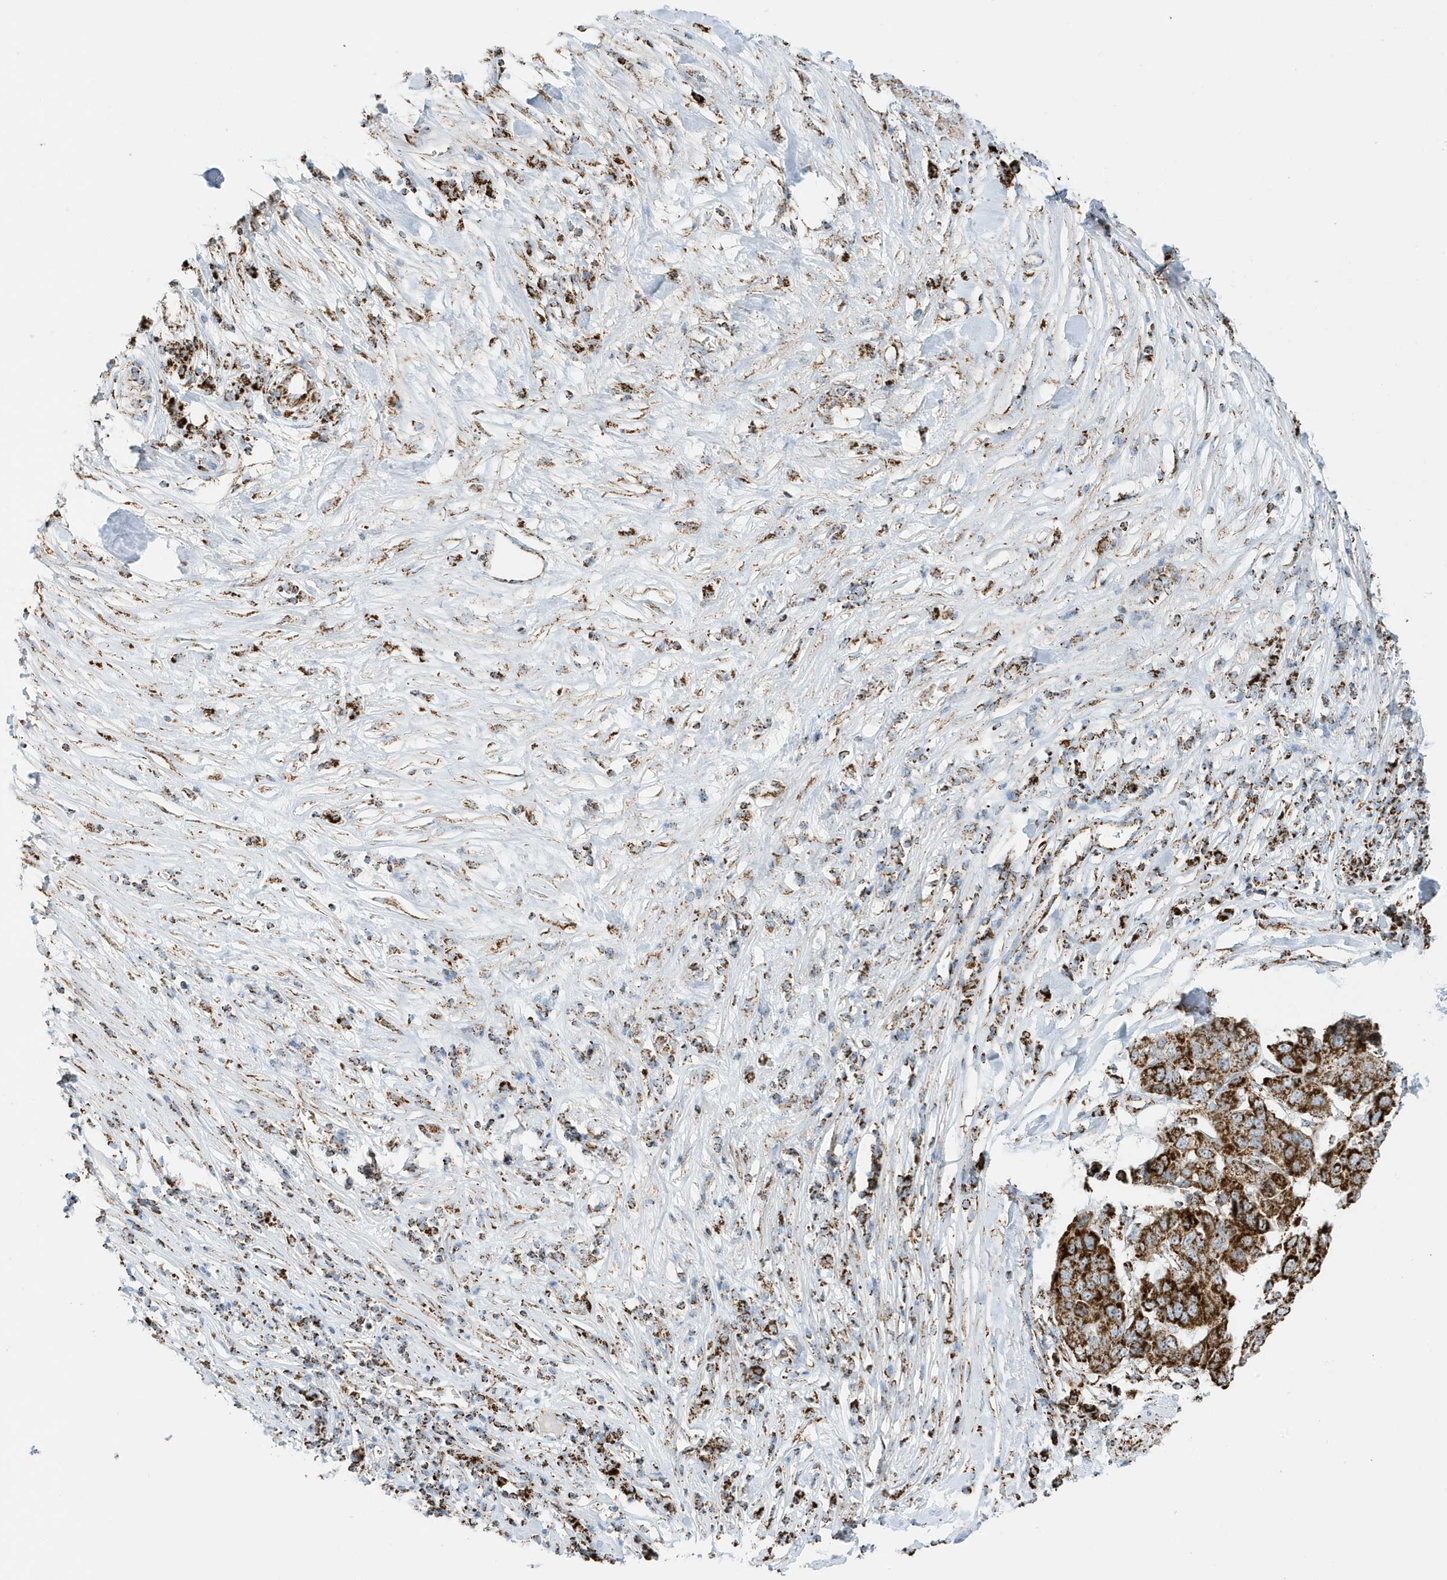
{"staining": {"intensity": "strong", "quantity": ">75%", "location": "cytoplasmic/membranous"}, "tissue": "pancreatic cancer", "cell_type": "Tumor cells", "image_type": "cancer", "snomed": [{"axis": "morphology", "description": "Adenocarcinoma, NOS"}, {"axis": "topography", "description": "Pancreas"}], "caption": "This is a histology image of IHC staining of pancreatic adenocarcinoma, which shows strong positivity in the cytoplasmic/membranous of tumor cells.", "gene": "ATP5ME", "patient": {"sex": "female", "age": 61}}